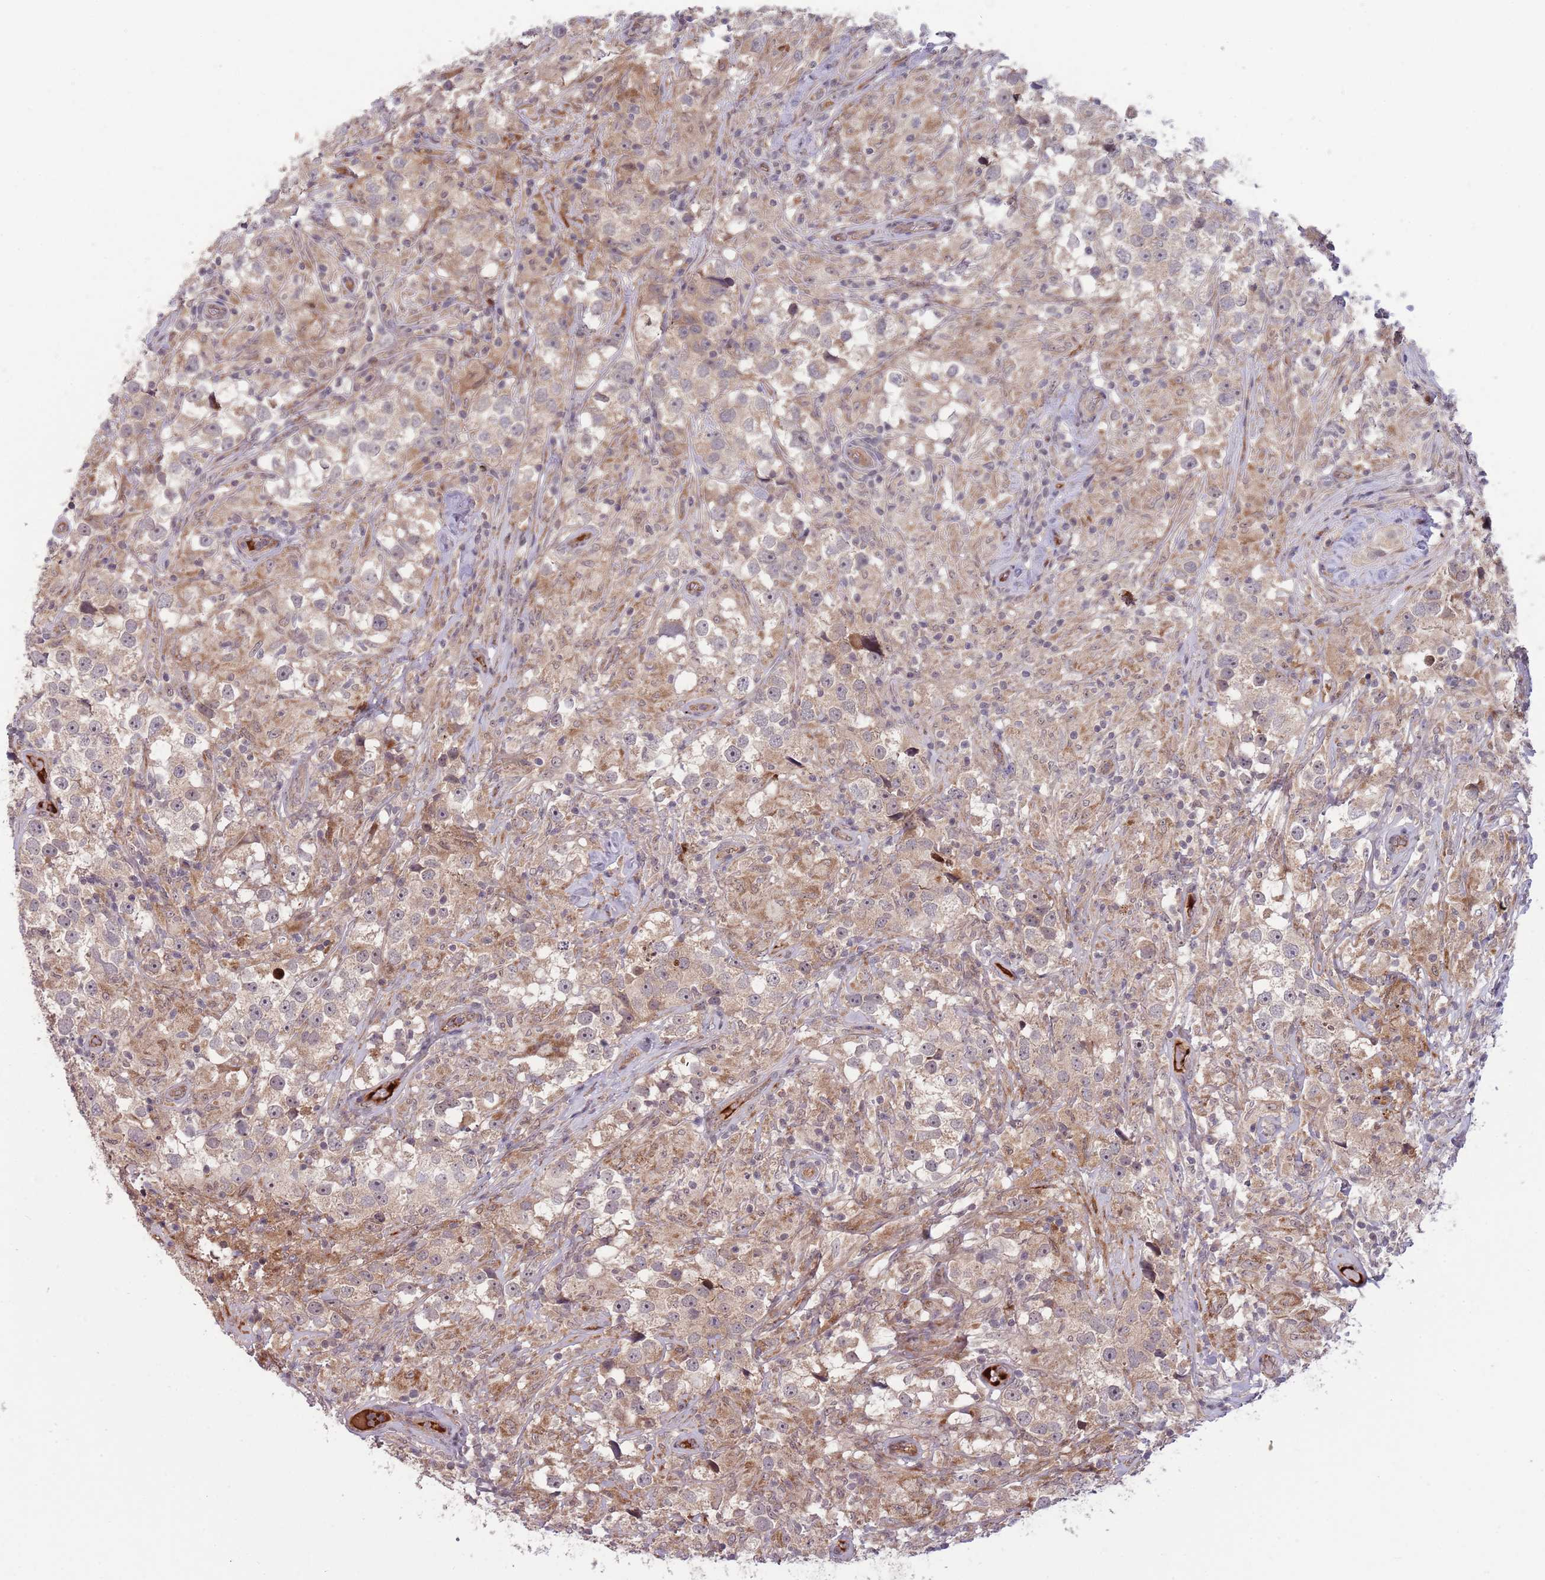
{"staining": {"intensity": "weak", "quantity": "25%-75%", "location": "cytoplasmic/membranous"}, "tissue": "testis cancer", "cell_type": "Tumor cells", "image_type": "cancer", "snomed": [{"axis": "morphology", "description": "Seminoma, NOS"}, {"axis": "topography", "description": "Testis"}], "caption": "Testis cancer tissue shows weak cytoplasmic/membranous staining in approximately 25%-75% of tumor cells, visualized by immunohistochemistry.", "gene": "NT5DC4", "patient": {"sex": "male", "age": 46}}